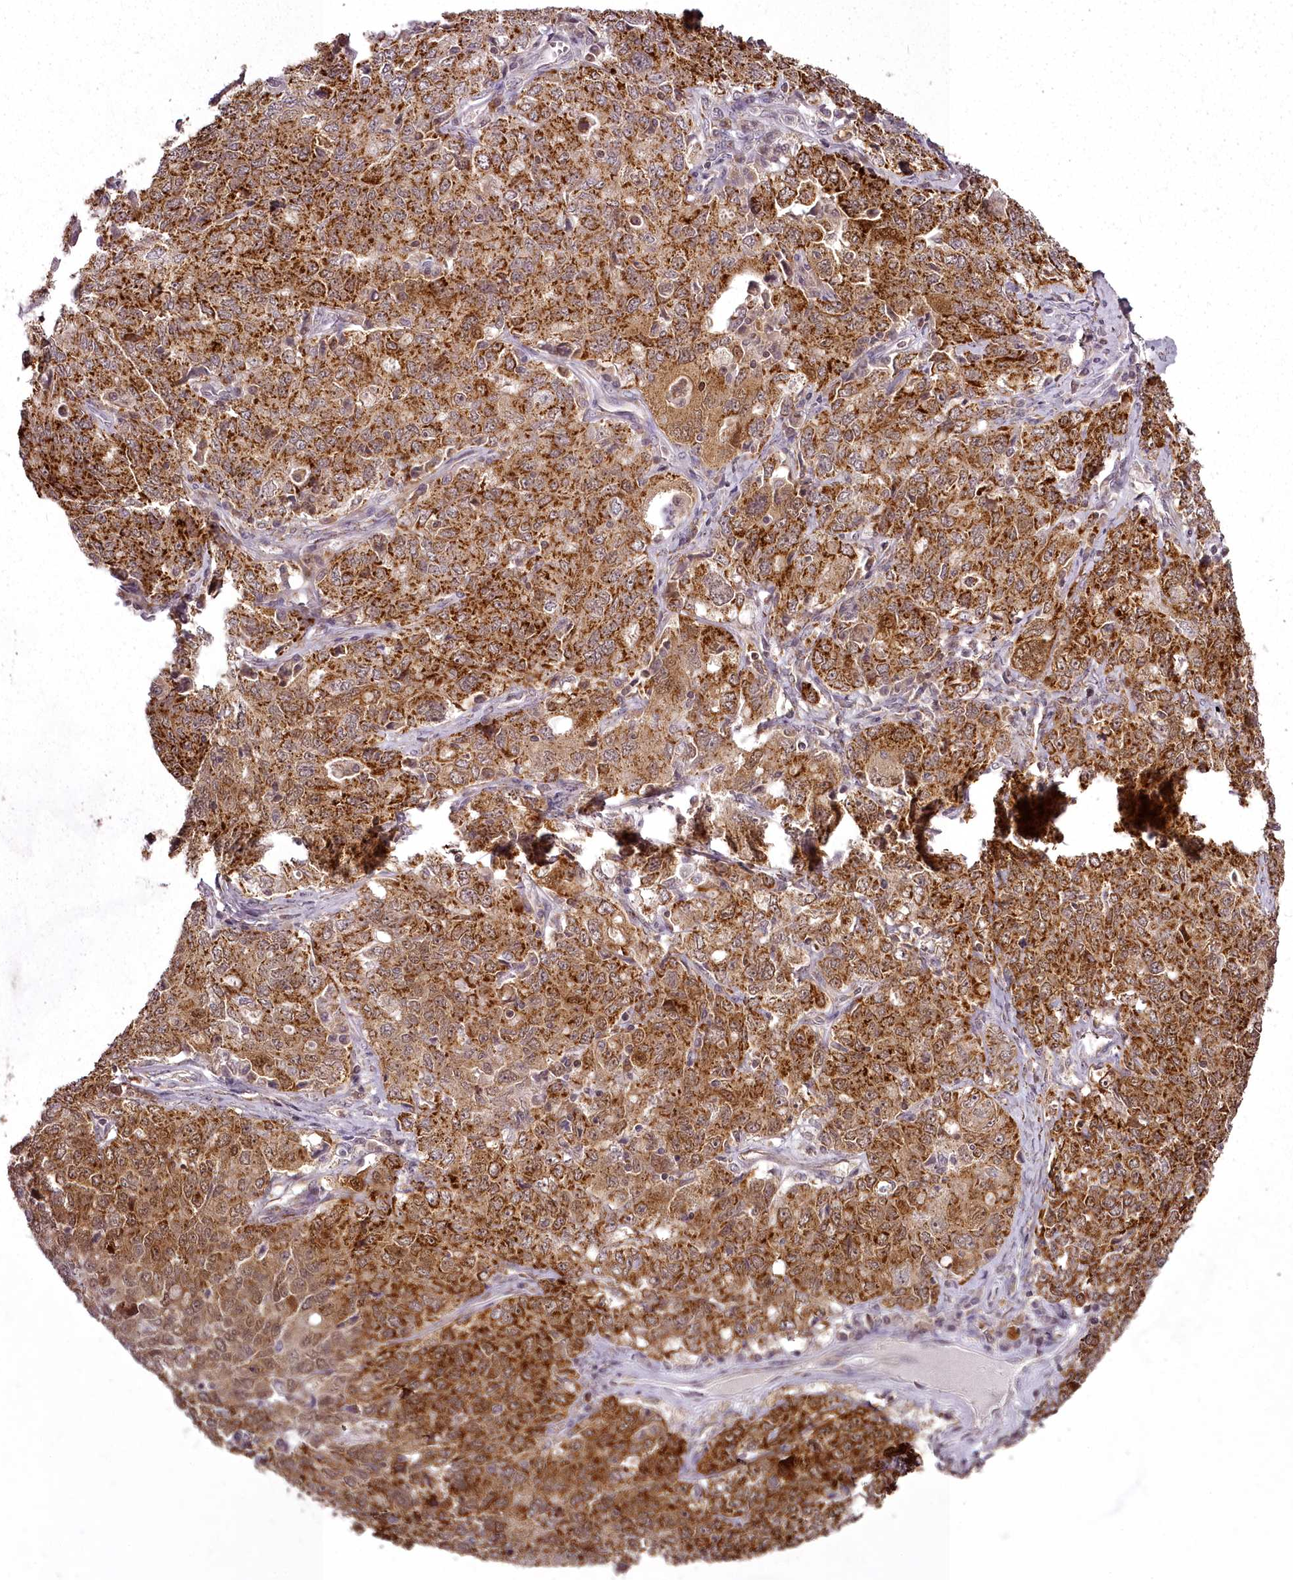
{"staining": {"intensity": "strong", "quantity": ">75%", "location": "cytoplasmic/membranous"}, "tissue": "ovarian cancer", "cell_type": "Tumor cells", "image_type": "cancer", "snomed": [{"axis": "morphology", "description": "Carcinoma, endometroid"}, {"axis": "topography", "description": "Ovary"}], "caption": "Brown immunohistochemical staining in human endometroid carcinoma (ovarian) displays strong cytoplasmic/membranous expression in about >75% of tumor cells.", "gene": "CHCHD2", "patient": {"sex": "female", "age": 62}}